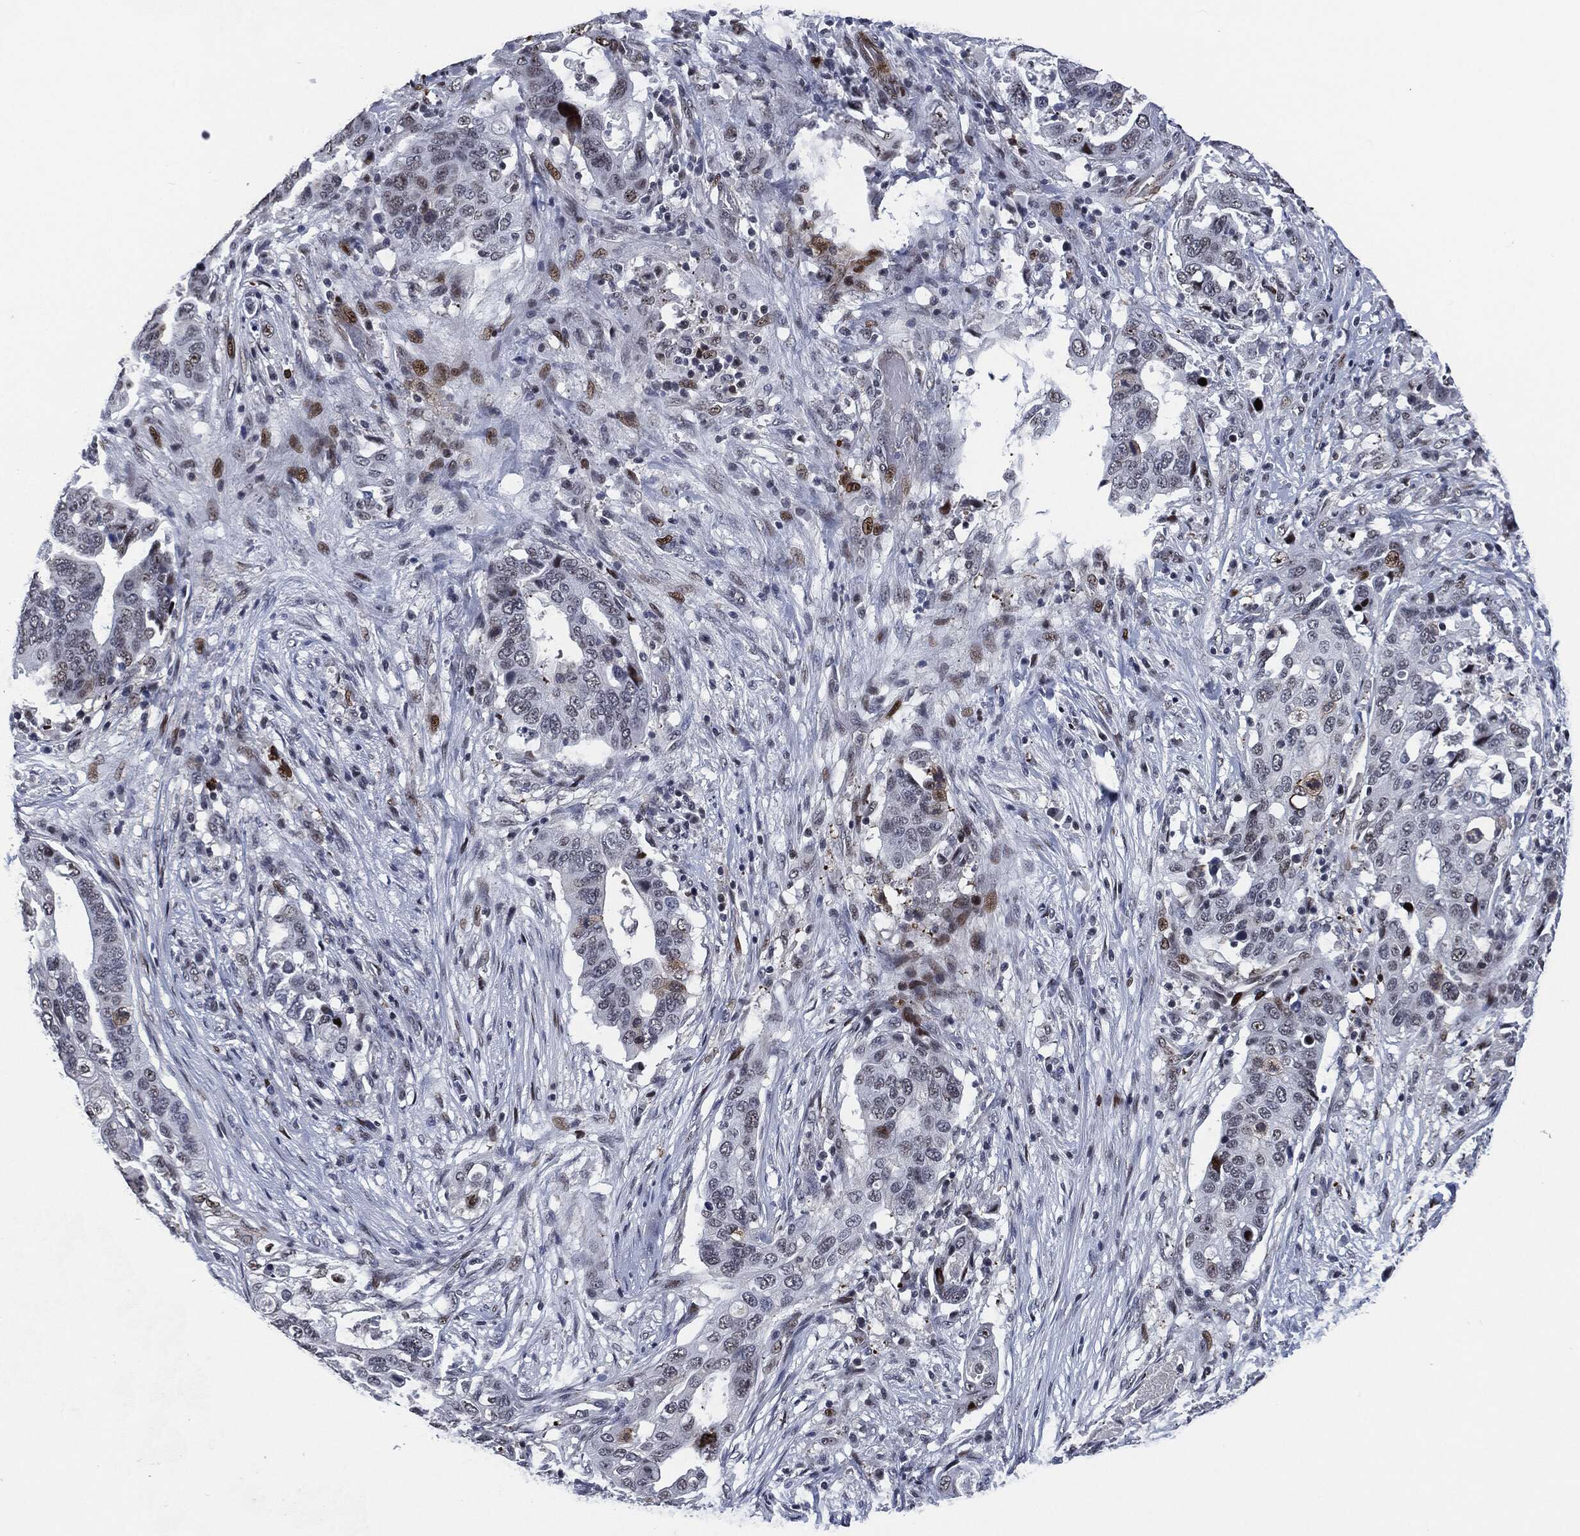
{"staining": {"intensity": "moderate", "quantity": "<25%", "location": "cytoplasmic/membranous"}, "tissue": "stomach cancer", "cell_type": "Tumor cells", "image_type": "cancer", "snomed": [{"axis": "morphology", "description": "Adenocarcinoma, NOS"}, {"axis": "topography", "description": "Stomach"}], "caption": "Adenocarcinoma (stomach) stained for a protein (brown) reveals moderate cytoplasmic/membranous positive positivity in approximately <25% of tumor cells.", "gene": "AKT2", "patient": {"sex": "male", "age": 54}}